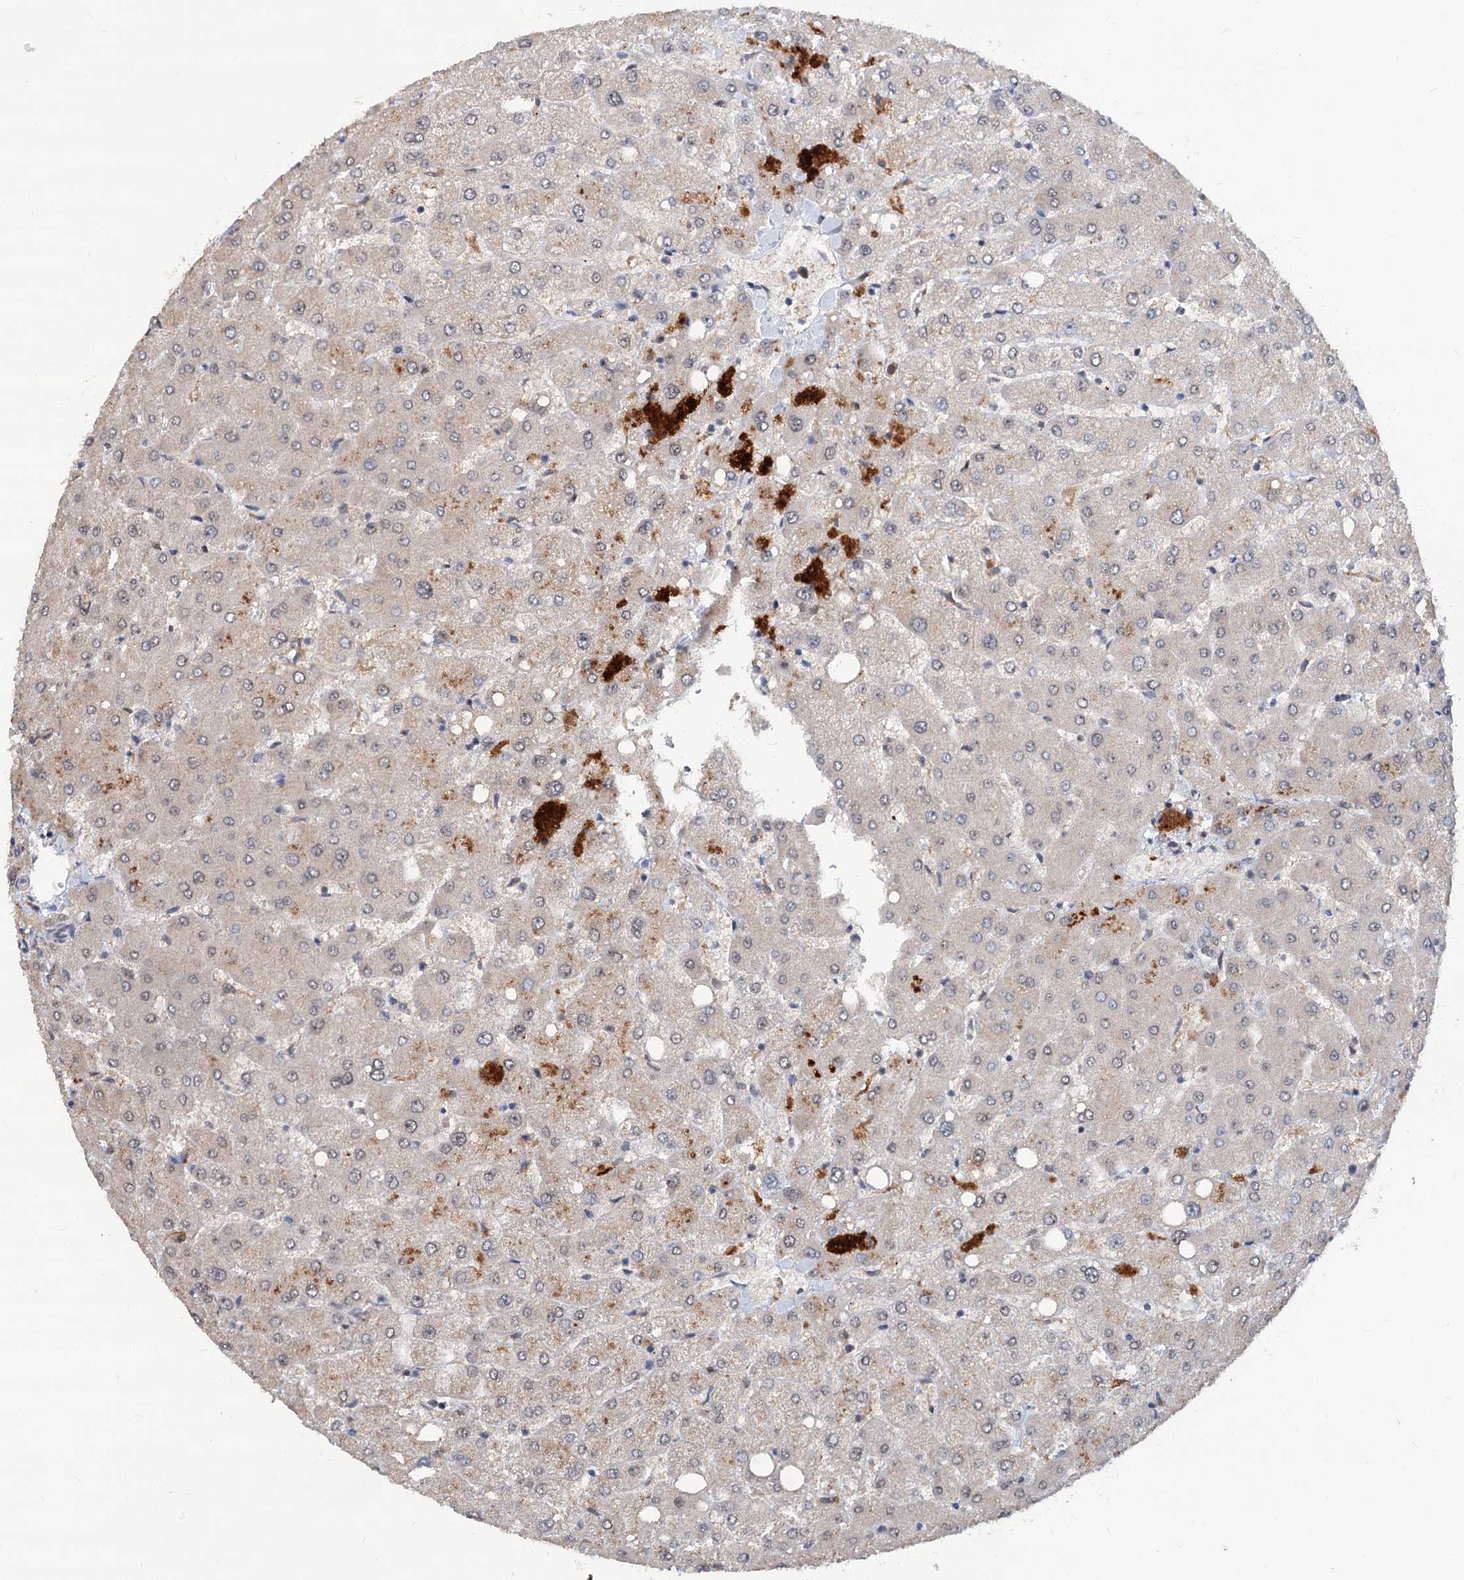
{"staining": {"intensity": "negative", "quantity": "none", "location": "none"}, "tissue": "liver", "cell_type": "Cholangiocytes", "image_type": "normal", "snomed": [{"axis": "morphology", "description": "Normal tissue, NOS"}, {"axis": "topography", "description": "Liver"}], "caption": "Immunohistochemistry image of normal liver: human liver stained with DAB (3,3'-diaminobenzidine) displays no significant protein expression in cholangiocytes.", "gene": "PHF8", "patient": {"sex": "female", "age": 54}}